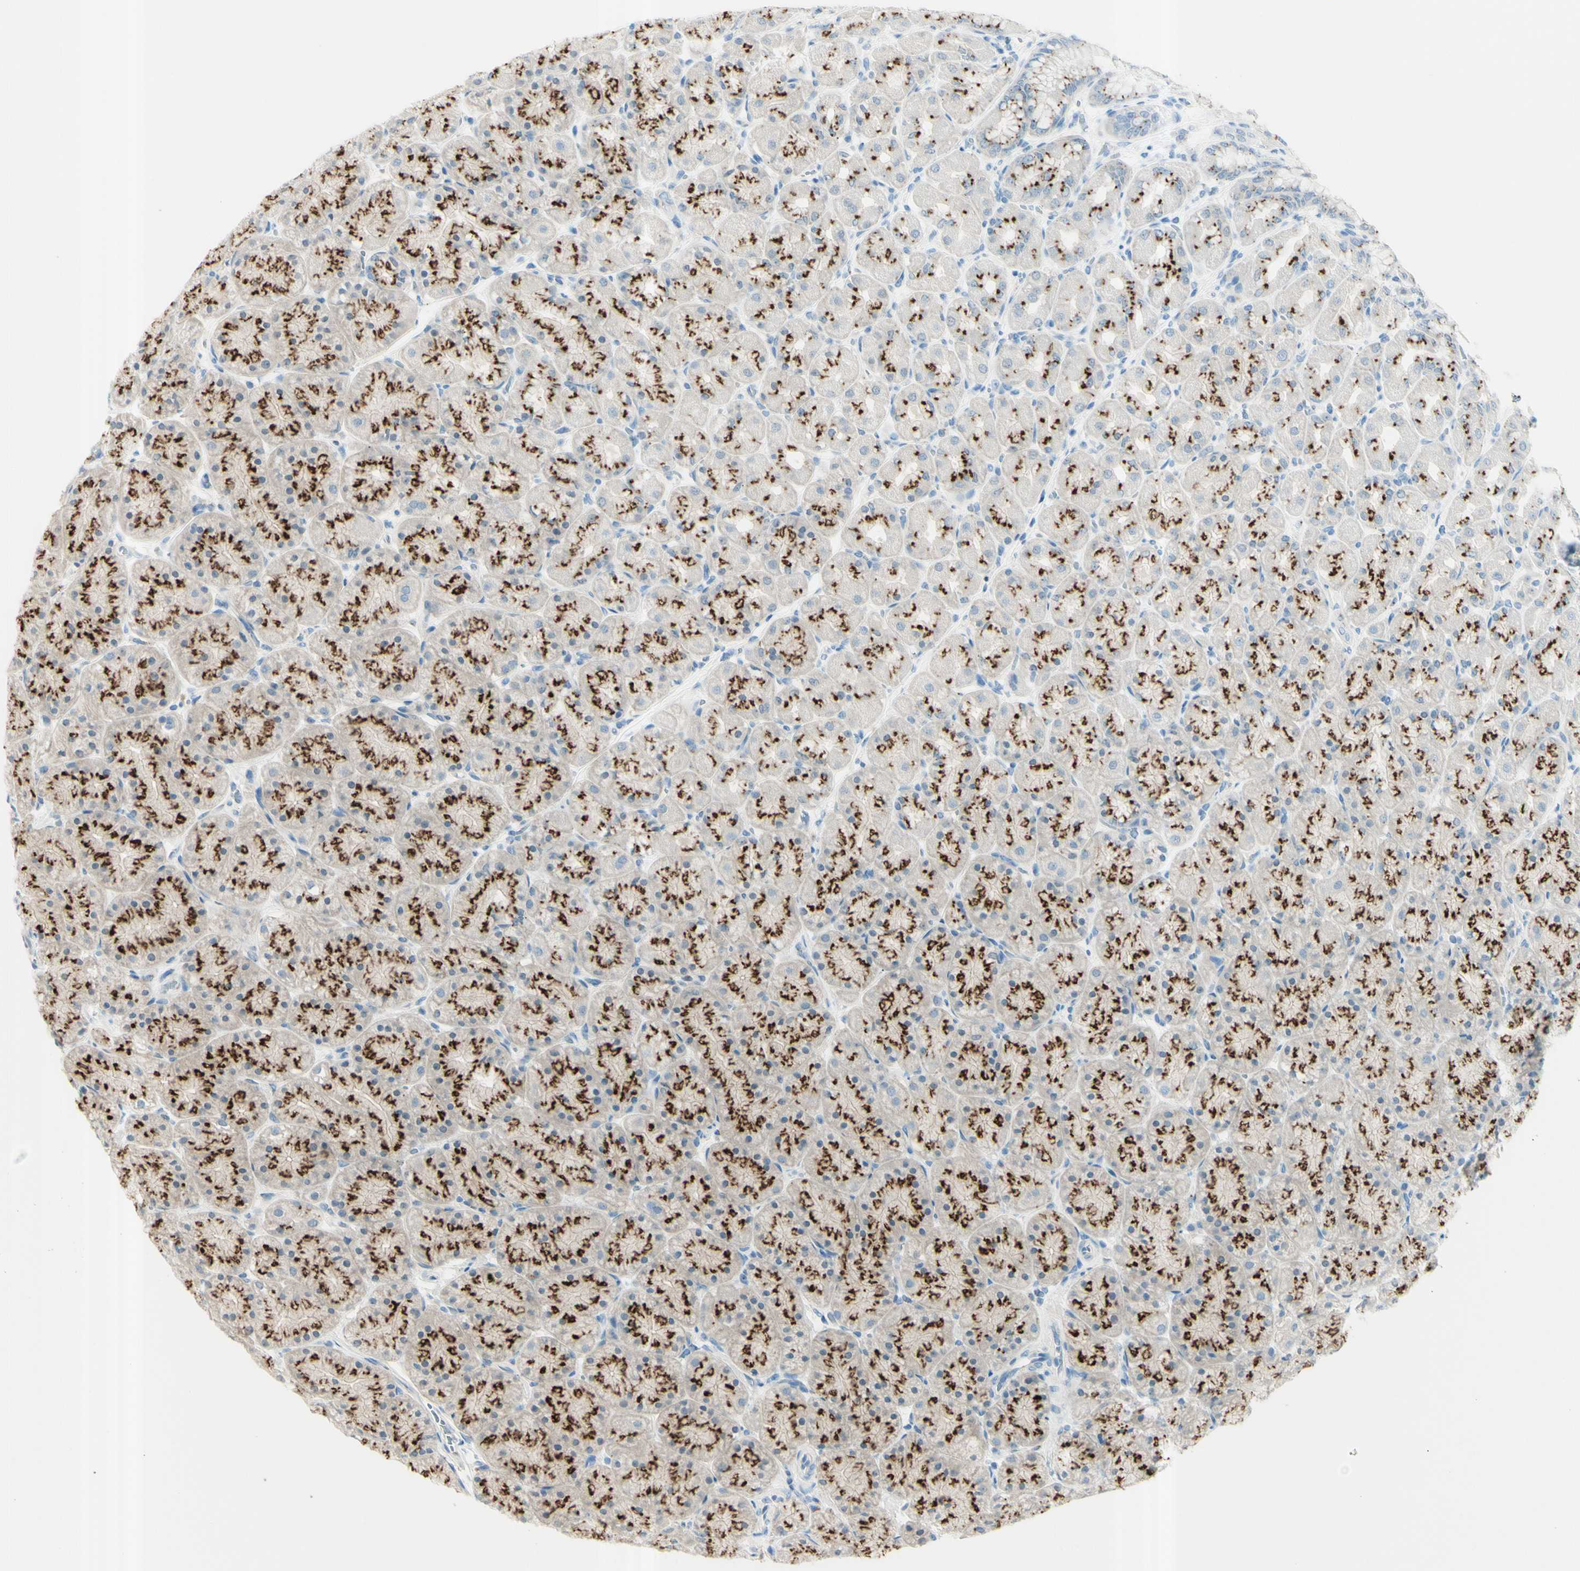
{"staining": {"intensity": "strong", "quantity": "25%-75%", "location": "cytoplasmic/membranous"}, "tissue": "stomach", "cell_type": "Glandular cells", "image_type": "normal", "snomed": [{"axis": "morphology", "description": "Normal tissue, NOS"}, {"axis": "topography", "description": "Stomach, upper"}], "caption": "Stomach was stained to show a protein in brown. There is high levels of strong cytoplasmic/membranous staining in about 25%-75% of glandular cells.", "gene": "B4GALT1", "patient": {"sex": "female", "age": 56}}